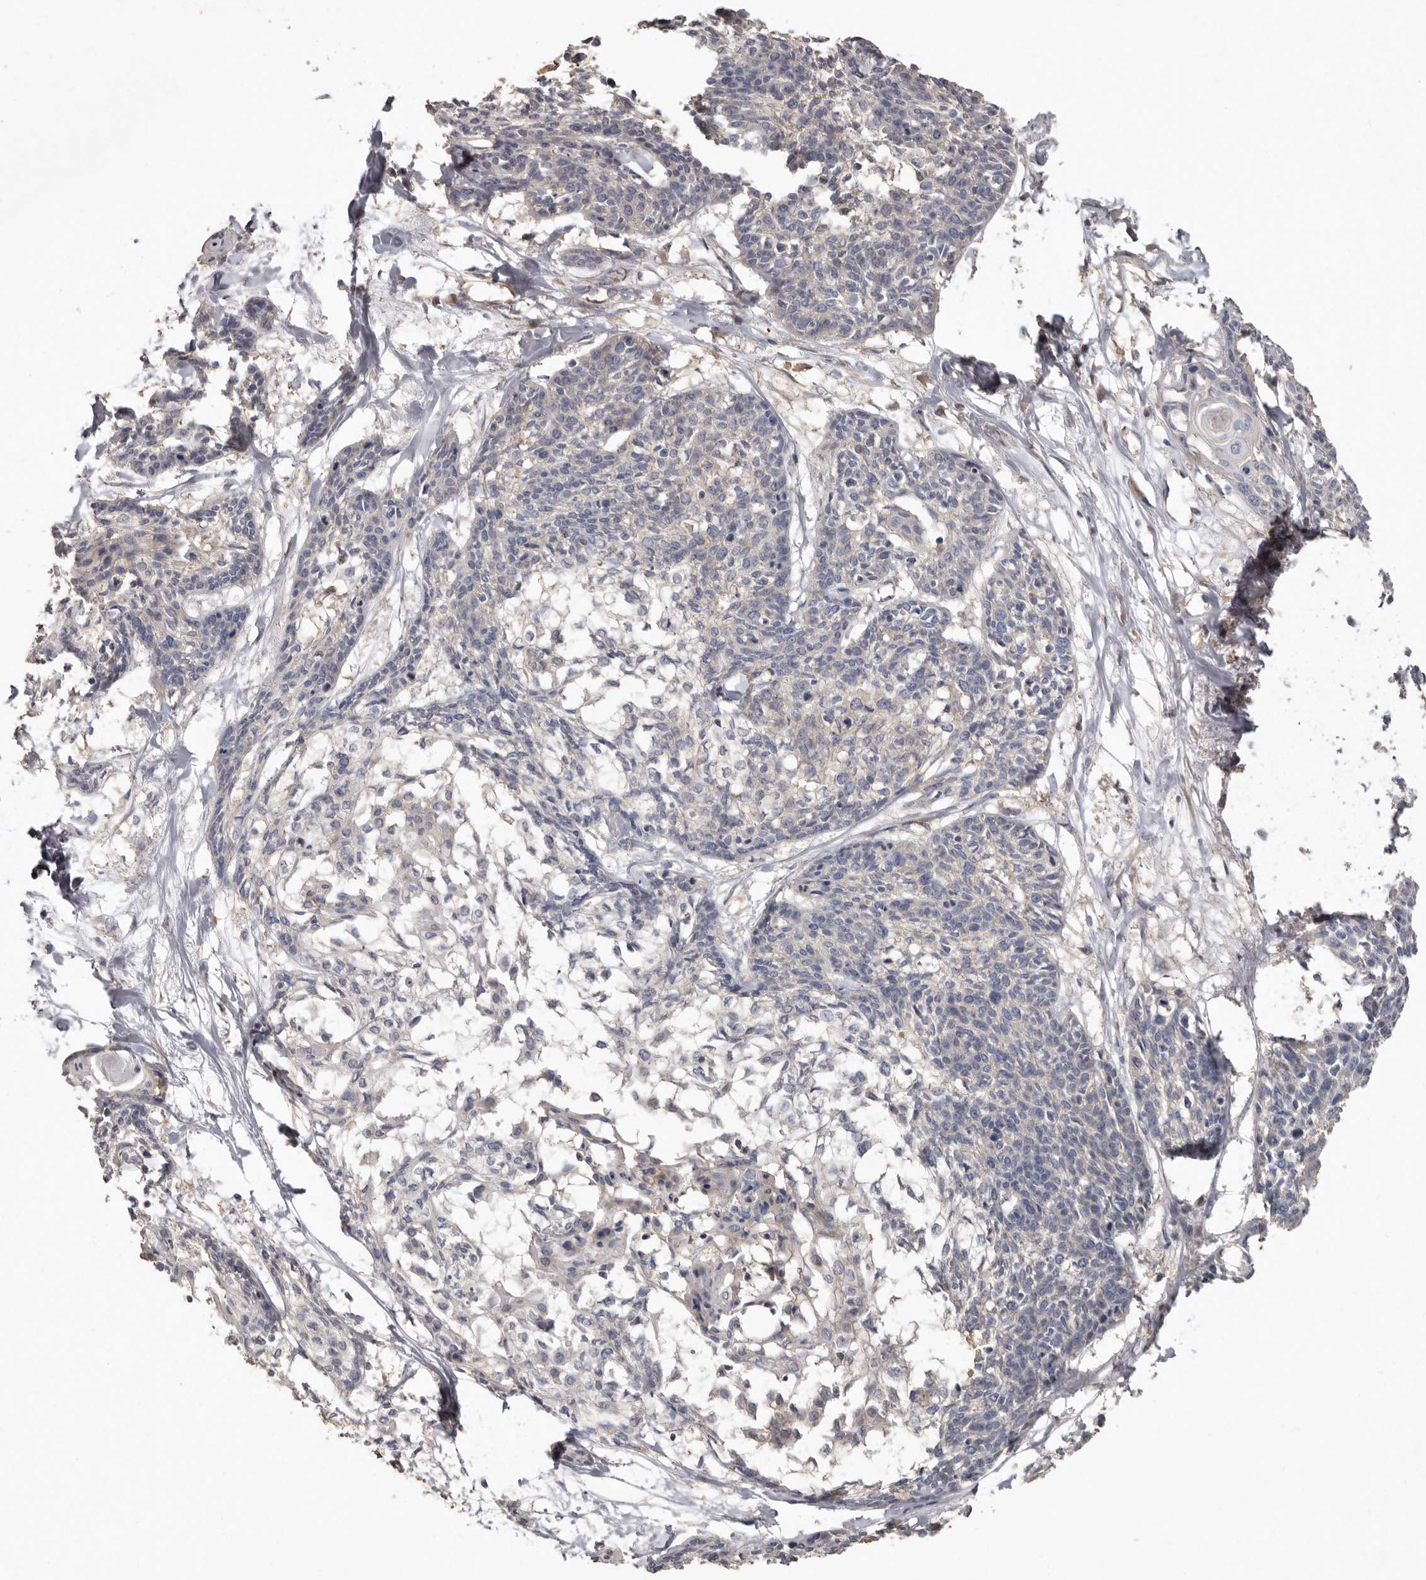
{"staining": {"intensity": "negative", "quantity": "none", "location": "none"}, "tissue": "cervical cancer", "cell_type": "Tumor cells", "image_type": "cancer", "snomed": [{"axis": "morphology", "description": "Squamous cell carcinoma, NOS"}, {"axis": "topography", "description": "Cervix"}], "caption": "Tumor cells show no significant staining in cervical squamous cell carcinoma.", "gene": "FLCN", "patient": {"sex": "female", "age": 57}}